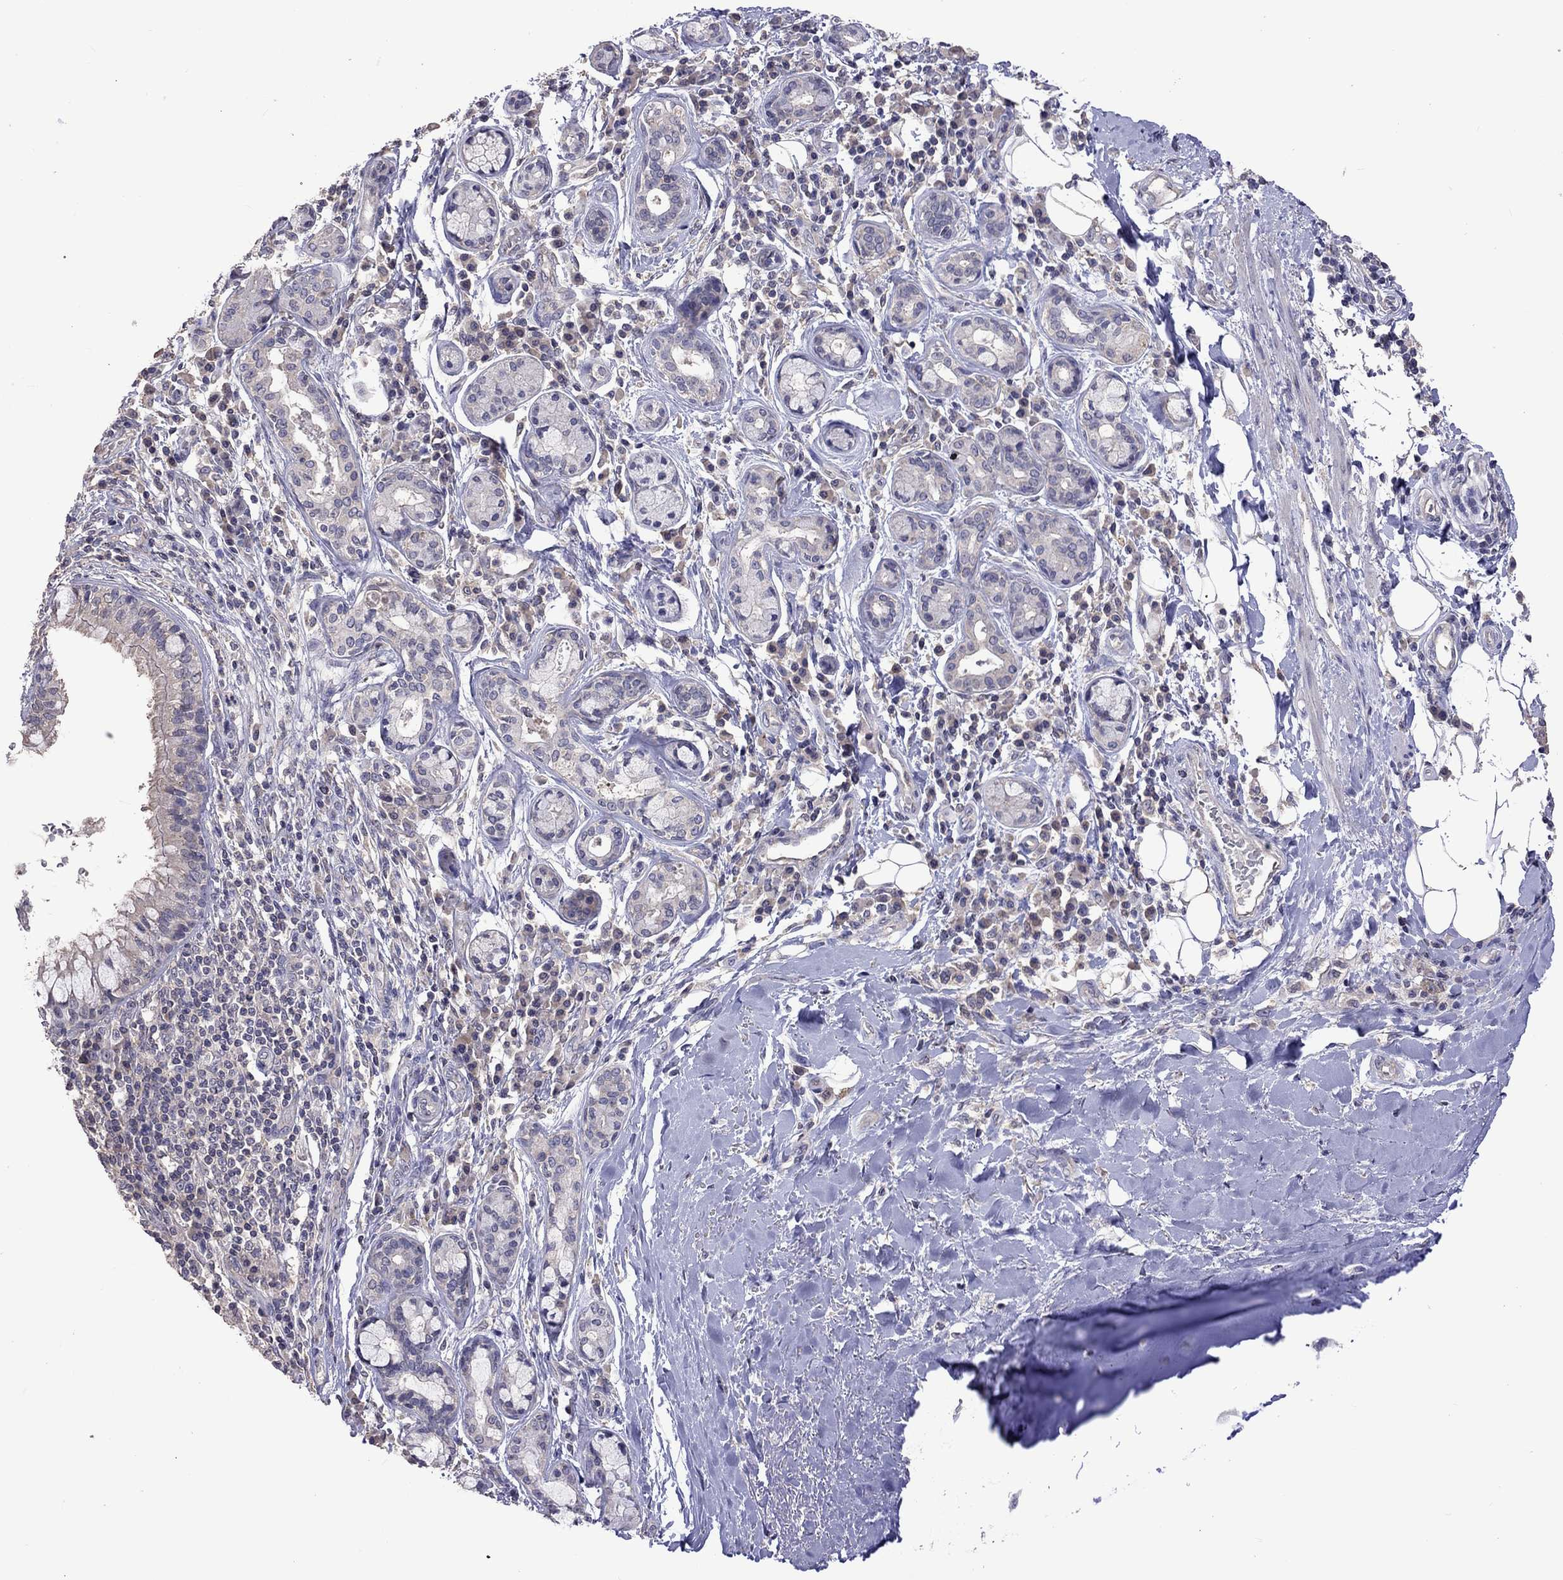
{"staining": {"intensity": "negative", "quantity": "none", "location": "none"}, "tissue": "bronchus", "cell_type": "Respiratory epithelial cells", "image_type": "normal", "snomed": [{"axis": "morphology", "description": "Normal tissue, NOS"}, {"axis": "morphology", "description": "Squamous cell carcinoma, NOS"}, {"axis": "topography", "description": "Bronchus"}, {"axis": "topography", "description": "Lung"}], "caption": "Human bronchus stained for a protein using immunohistochemistry demonstrates no expression in respiratory epithelial cells.", "gene": "RTP5", "patient": {"sex": "male", "age": 69}}